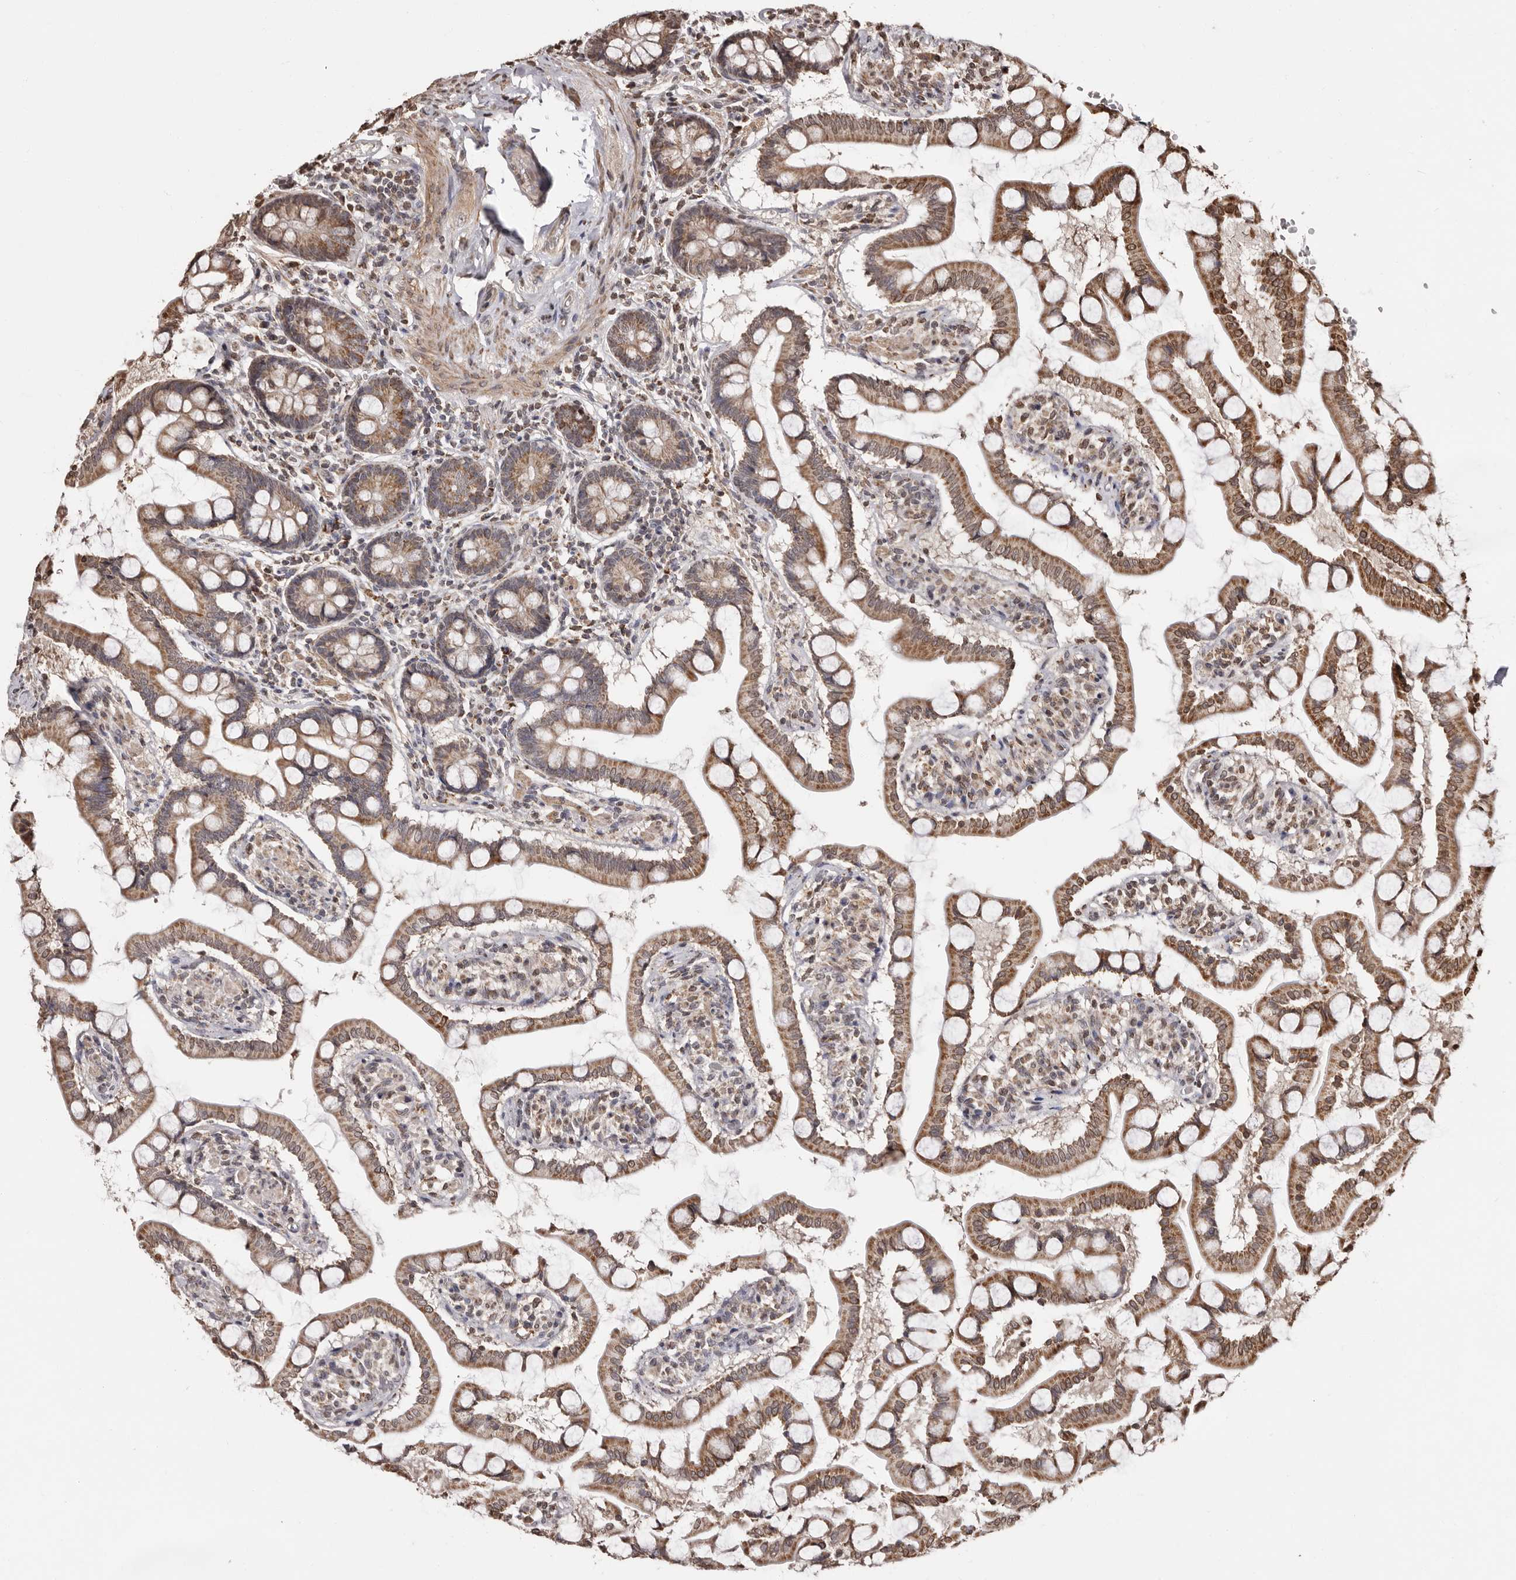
{"staining": {"intensity": "moderate", "quantity": ">75%", "location": "cytoplasmic/membranous"}, "tissue": "small intestine", "cell_type": "Glandular cells", "image_type": "normal", "snomed": [{"axis": "morphology", "description": "Normal tissue, NOS"}, {"axis": "topography", "description": "Small intestine"}], "caption": "A medium amount of moderate cytoplasmic/membranous staining is identified in approximately >75% of glandular cells in benign small intestine. (IHC, brightfield microscopy, high magnification).", "gene": "CCDC190", "patient": {"sex": "male", "age": 41}}